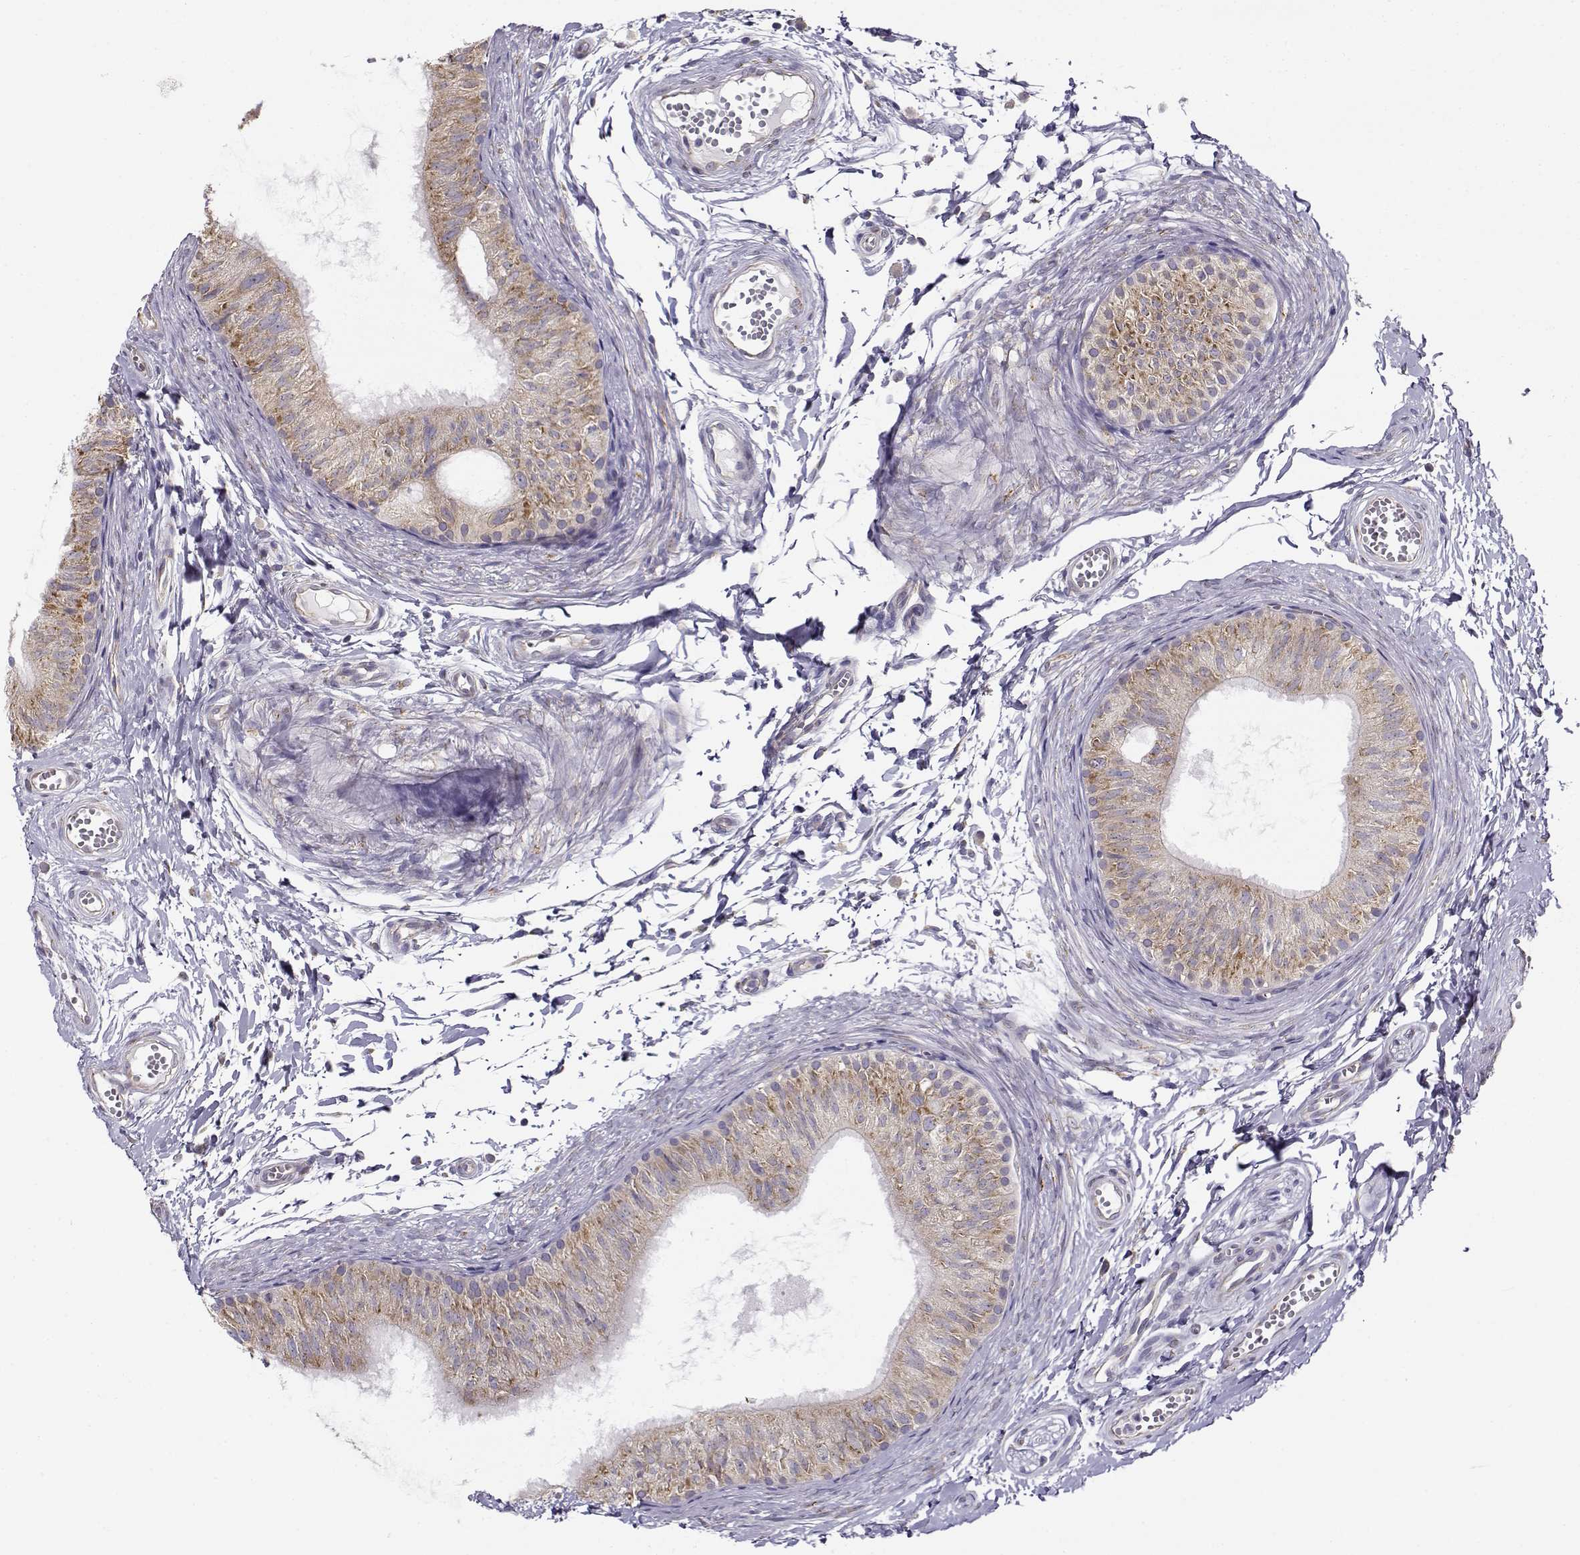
{"staining": {"intensity": "weak", "quantity": ">75%", "location": "cytoplasmic/membranous"}, "tissue": "epididymis", "cell_type": "Glandular cells", "image_type": "normal", "snomed": [{"axis": "morphology", "description": "Normal tissue, NOS"}, {"axis": "topography", "description": "Epididymis"}], "caption": "Protein staining of benign epididymis shows weak cytoplasmic/membranous expression in about >75% of glandular cells.", "gene": "BEND6", "patient": {"sex": "male", "age": 22}}